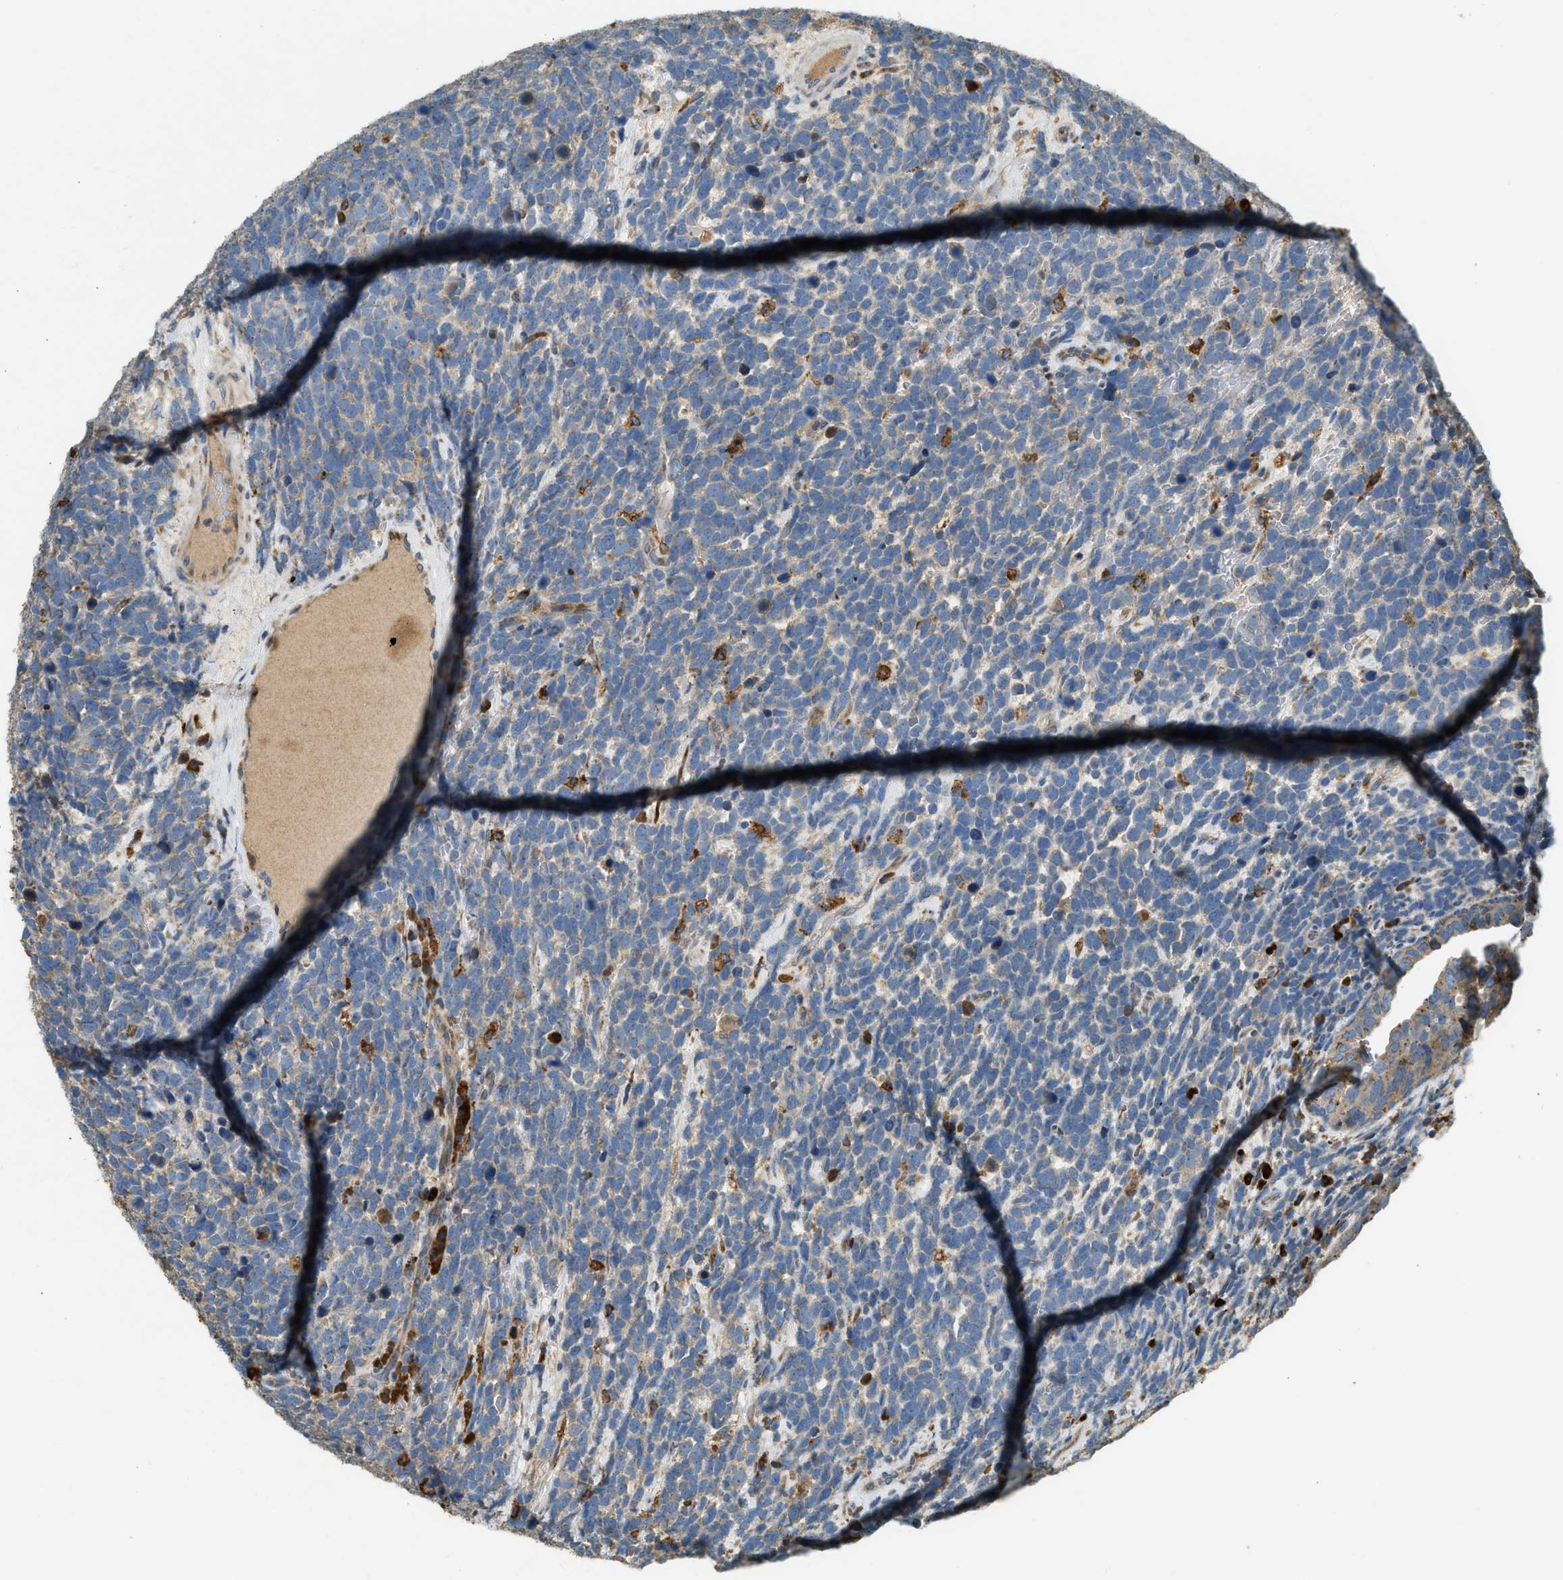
{"staining": {"intensity": "weak", "quantity": "<25%", "location": "cytoplasmic/membranous"}, "tissue": "urothelial cancer", "cell_type": "Tumor cells", "image_type": "cancer", "snomed": [{"axis": "morphology", "description": "Urothelial carcinoma, High grade"}, {"axis": "topography", "description": "Urinary bladder"}], "caption": "The image shows no staining of tumor cells in urothelial cancer.", "gene": "CTSB", "patient": {"sex": "female", "age": 82}}